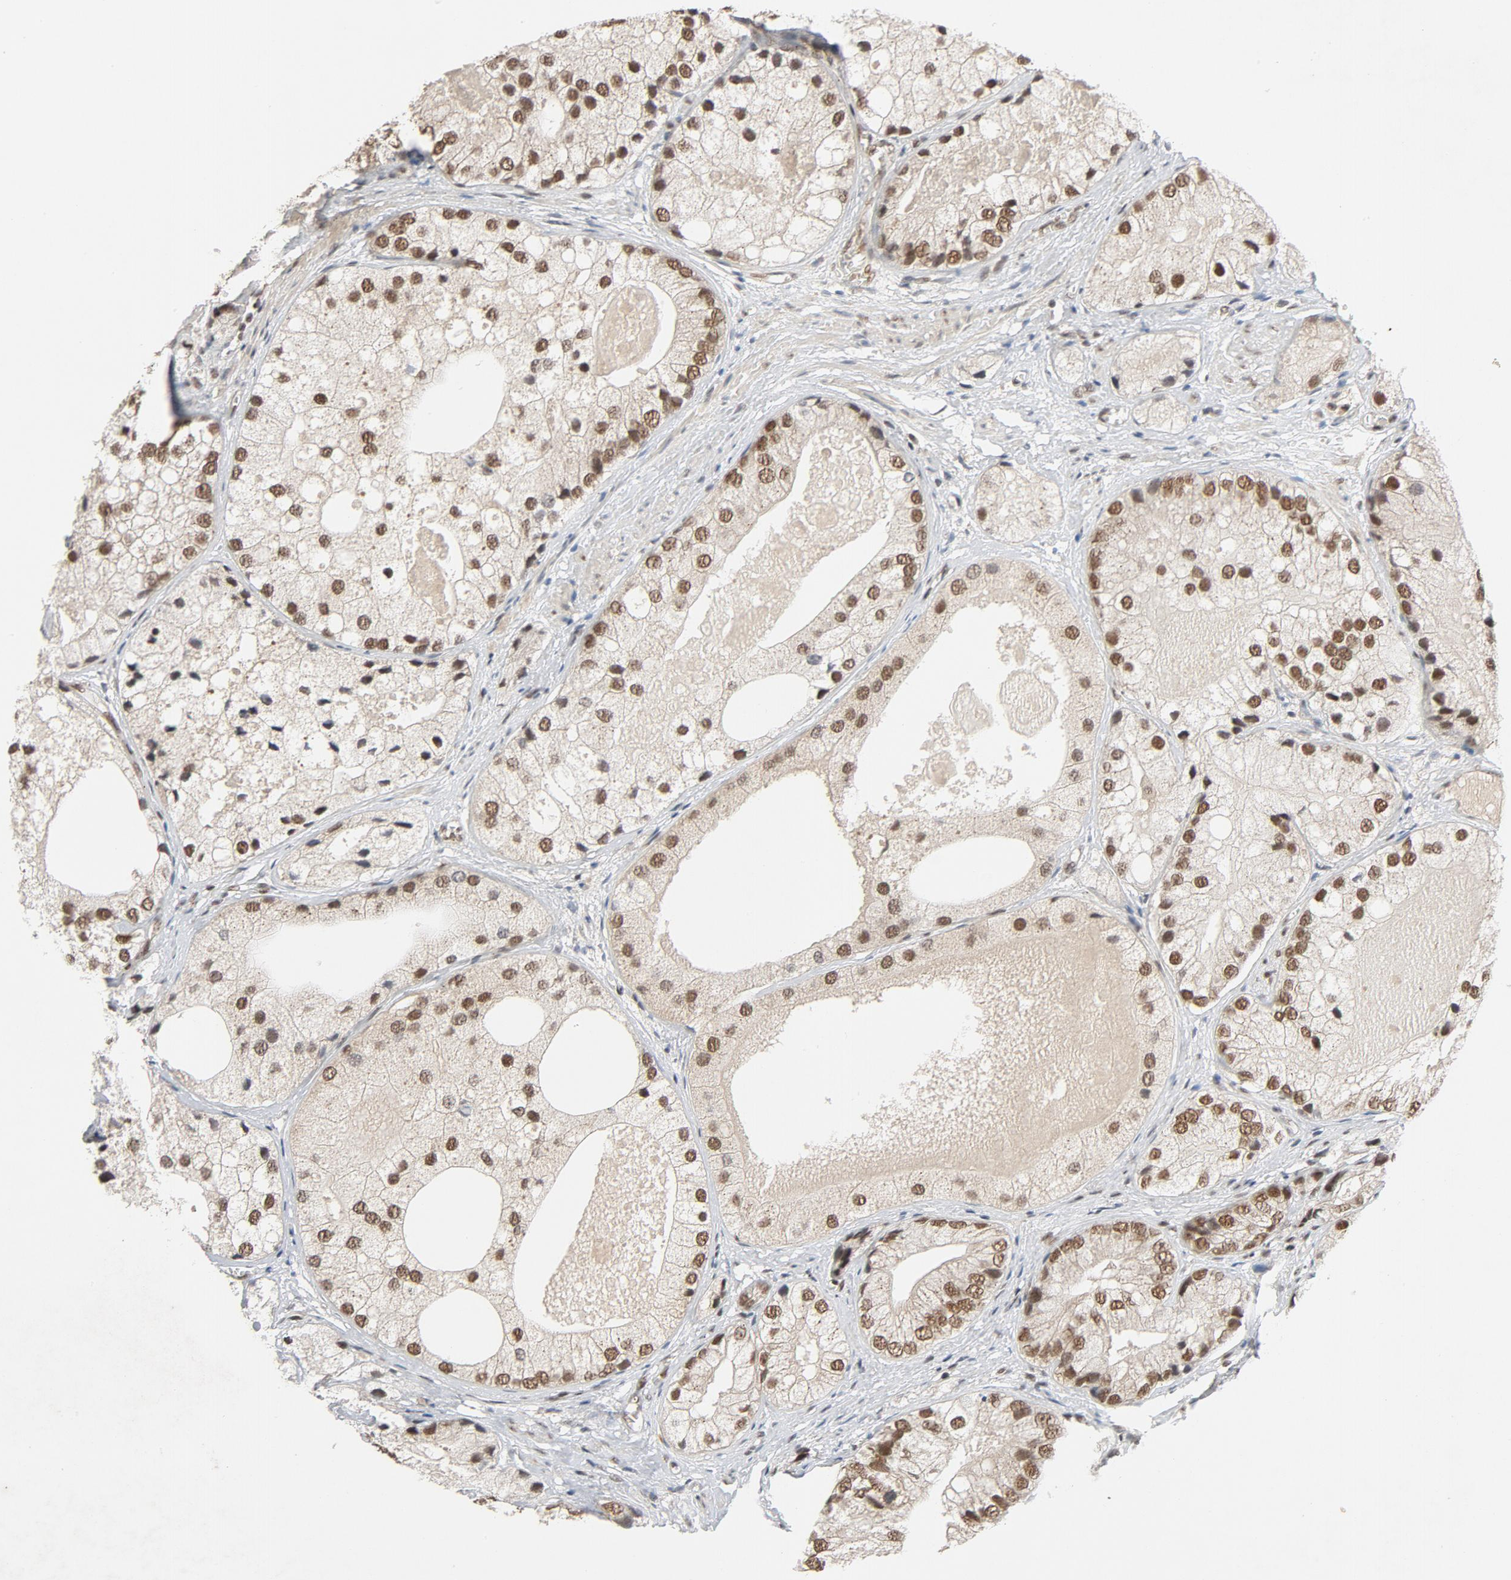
{"staining": {"intensity": "moderate", "quantity": ">75%", "location": "nuclear"}, "tissue": "prostate cancer", "cell_type": "Tumor cells", "image_type": "cancer", "snomed": [{"axis": "morphology", "description": "Adenocarcinoma, Low grade"}, {"axis": "topography", "description": "Prostate"}], "caption": "A high-resolution micrograph shows IHC staining of prostate cancer (adenocarcinoma (low-grade)), which exhibits moderate nuclear staining in about >75% of tumor cells.", "gene": "SMARCD1", "patient": {"sex": "male", "age": 69}}